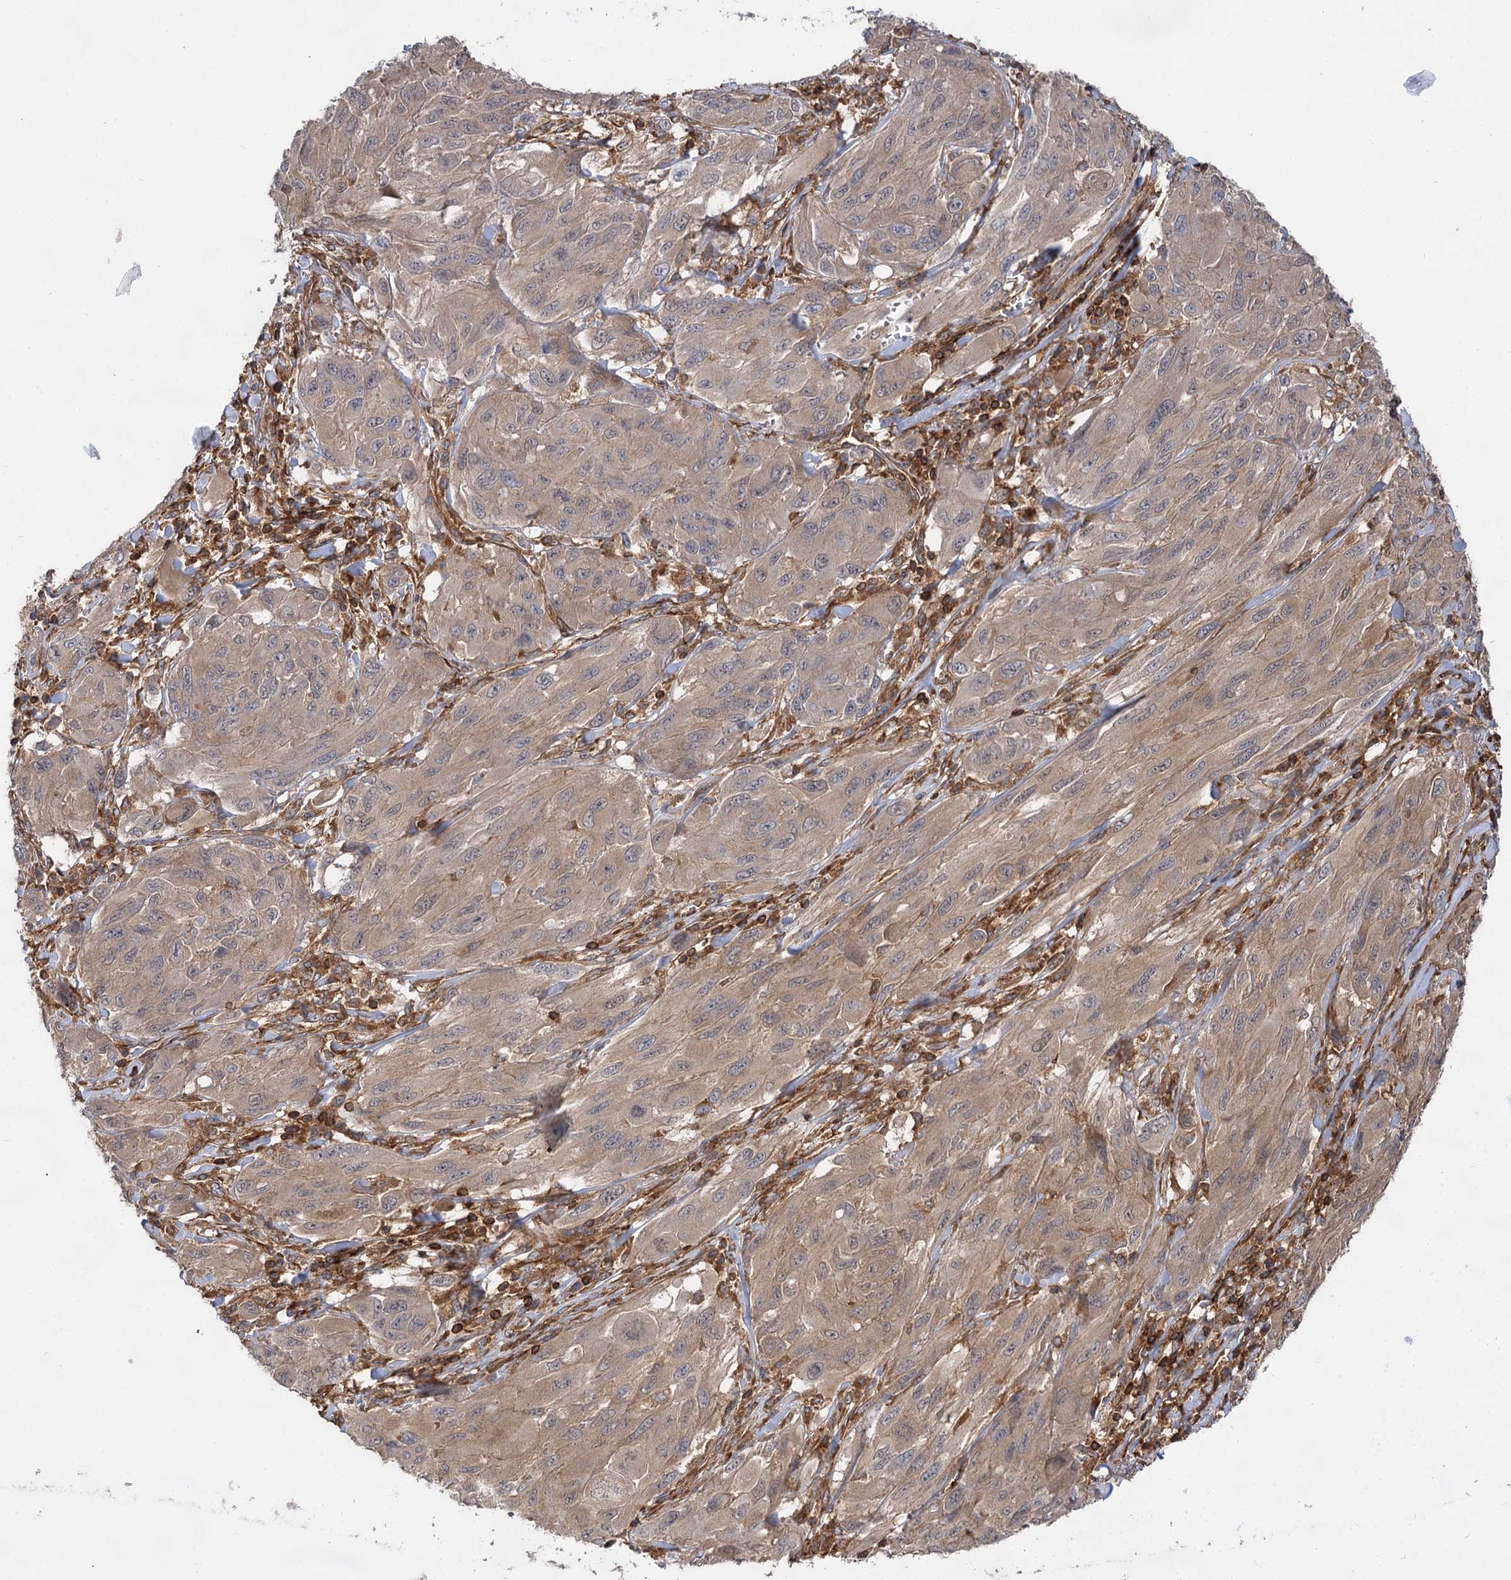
{"staining": {"intensity": "weak", "quantity": "25%-75%", "location": "cytoplasmic/membranous"}, "tissue": "melanoma", "cell_type": "Tumor cells", "image_type": "cancer", "snomed": [{"axis": "morphology", "description": "Malignant melanoma, NOS"}, {"axis": "topography", "description": "Skin"}], "caption": "Melanoma stained with a protein marker demonstrates weak staining in tumor cells.", "gene": "PACS1", "patient": {"sex": "female", "age": 91}}